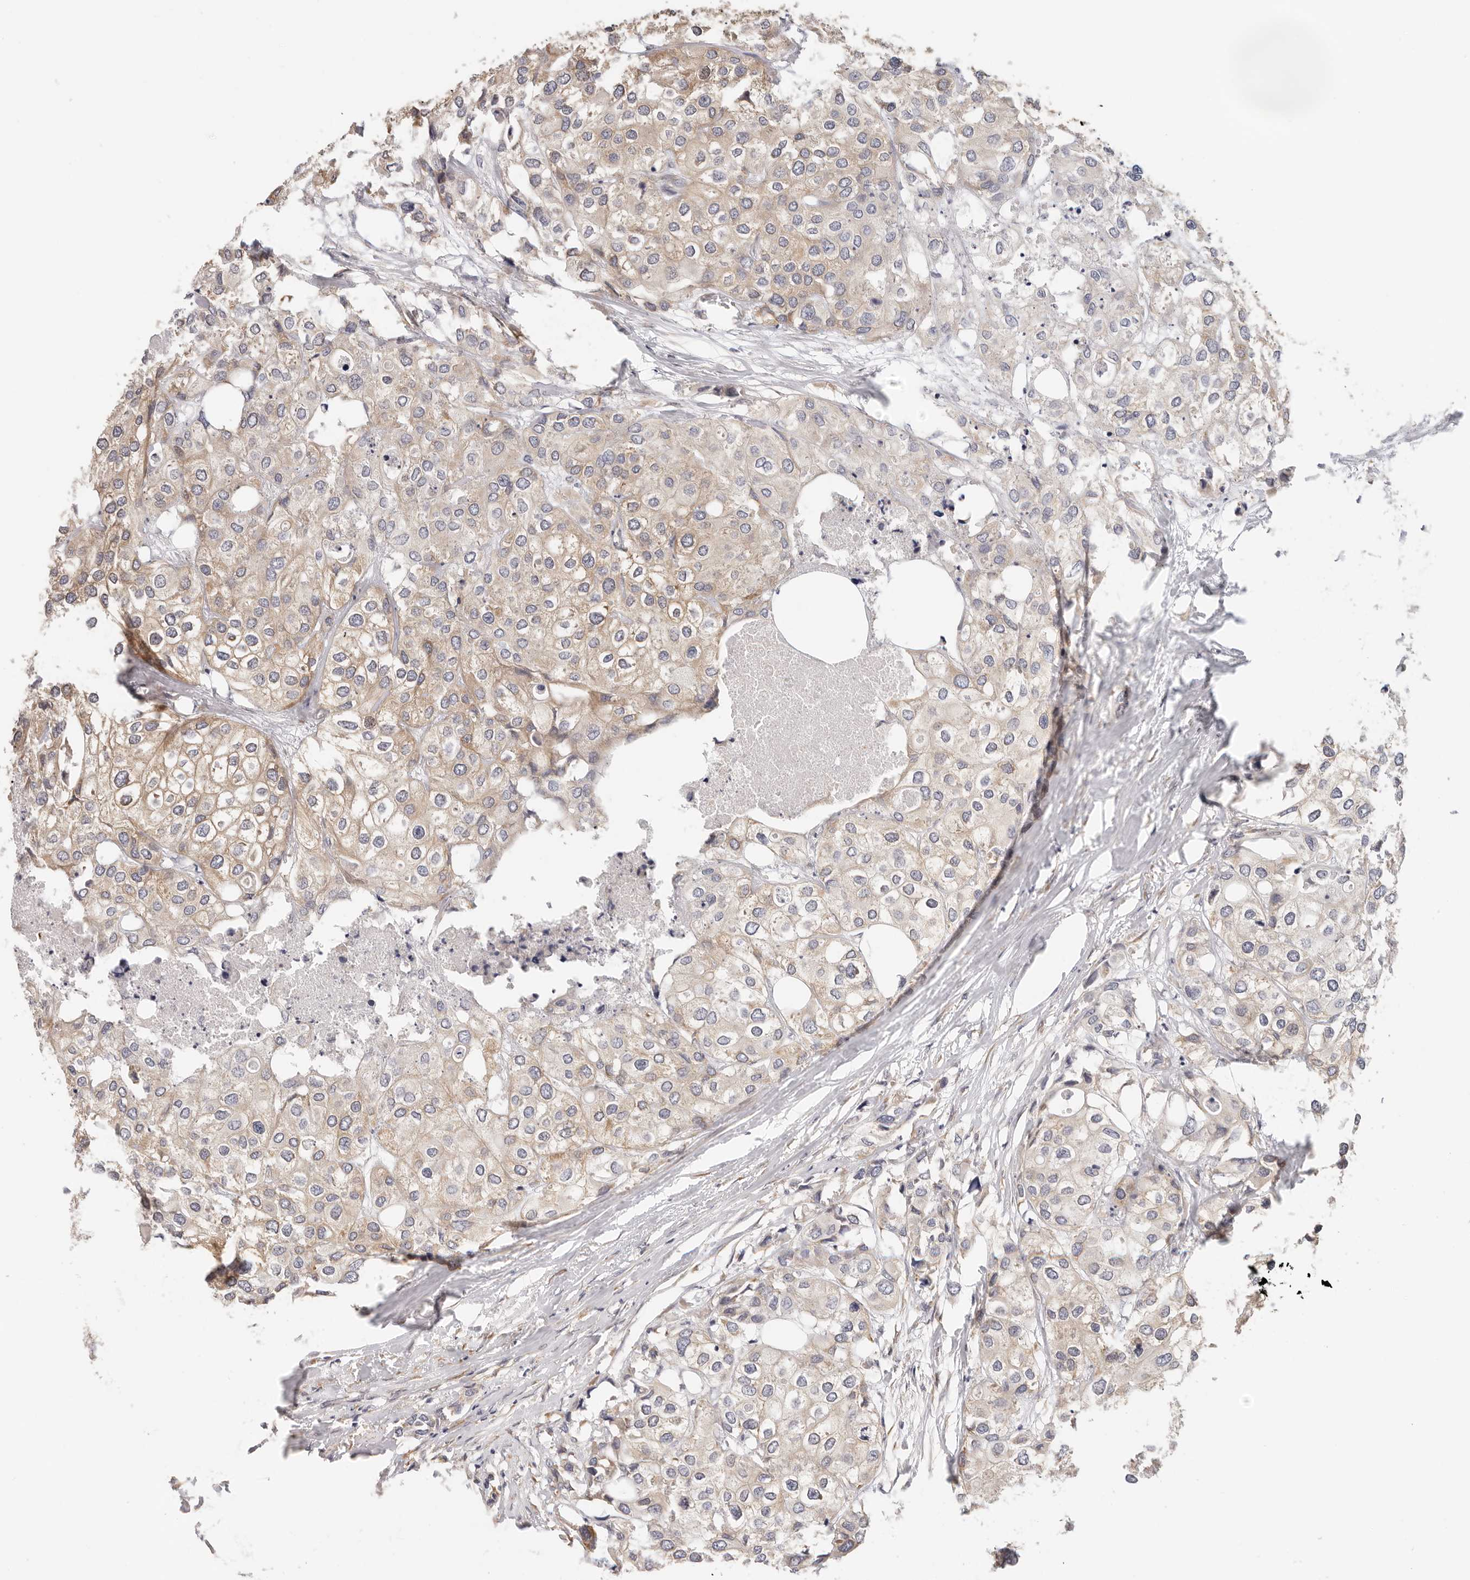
{"staining": {"intensity": "weak", "quantity": ">75%", "location": "cytoplasmic/membranous"}, "tissue": "urothelial cancer", "cell_type": "Tumor cells", "image_type": "cancer", "snomed": [{"axis": "morphology", "description": "Urothelial carcinoma, High grade"}, {"axis": "topography", "description": "Urinary bladder"}], "caption": "Urothelial cancer stained with a brown dye shows weak cytoplasmic/membranous positive positivity in approximately >75% of tumor cells.", "gene": "AFDN", "patient": {"sex": "male", "age": 64}}